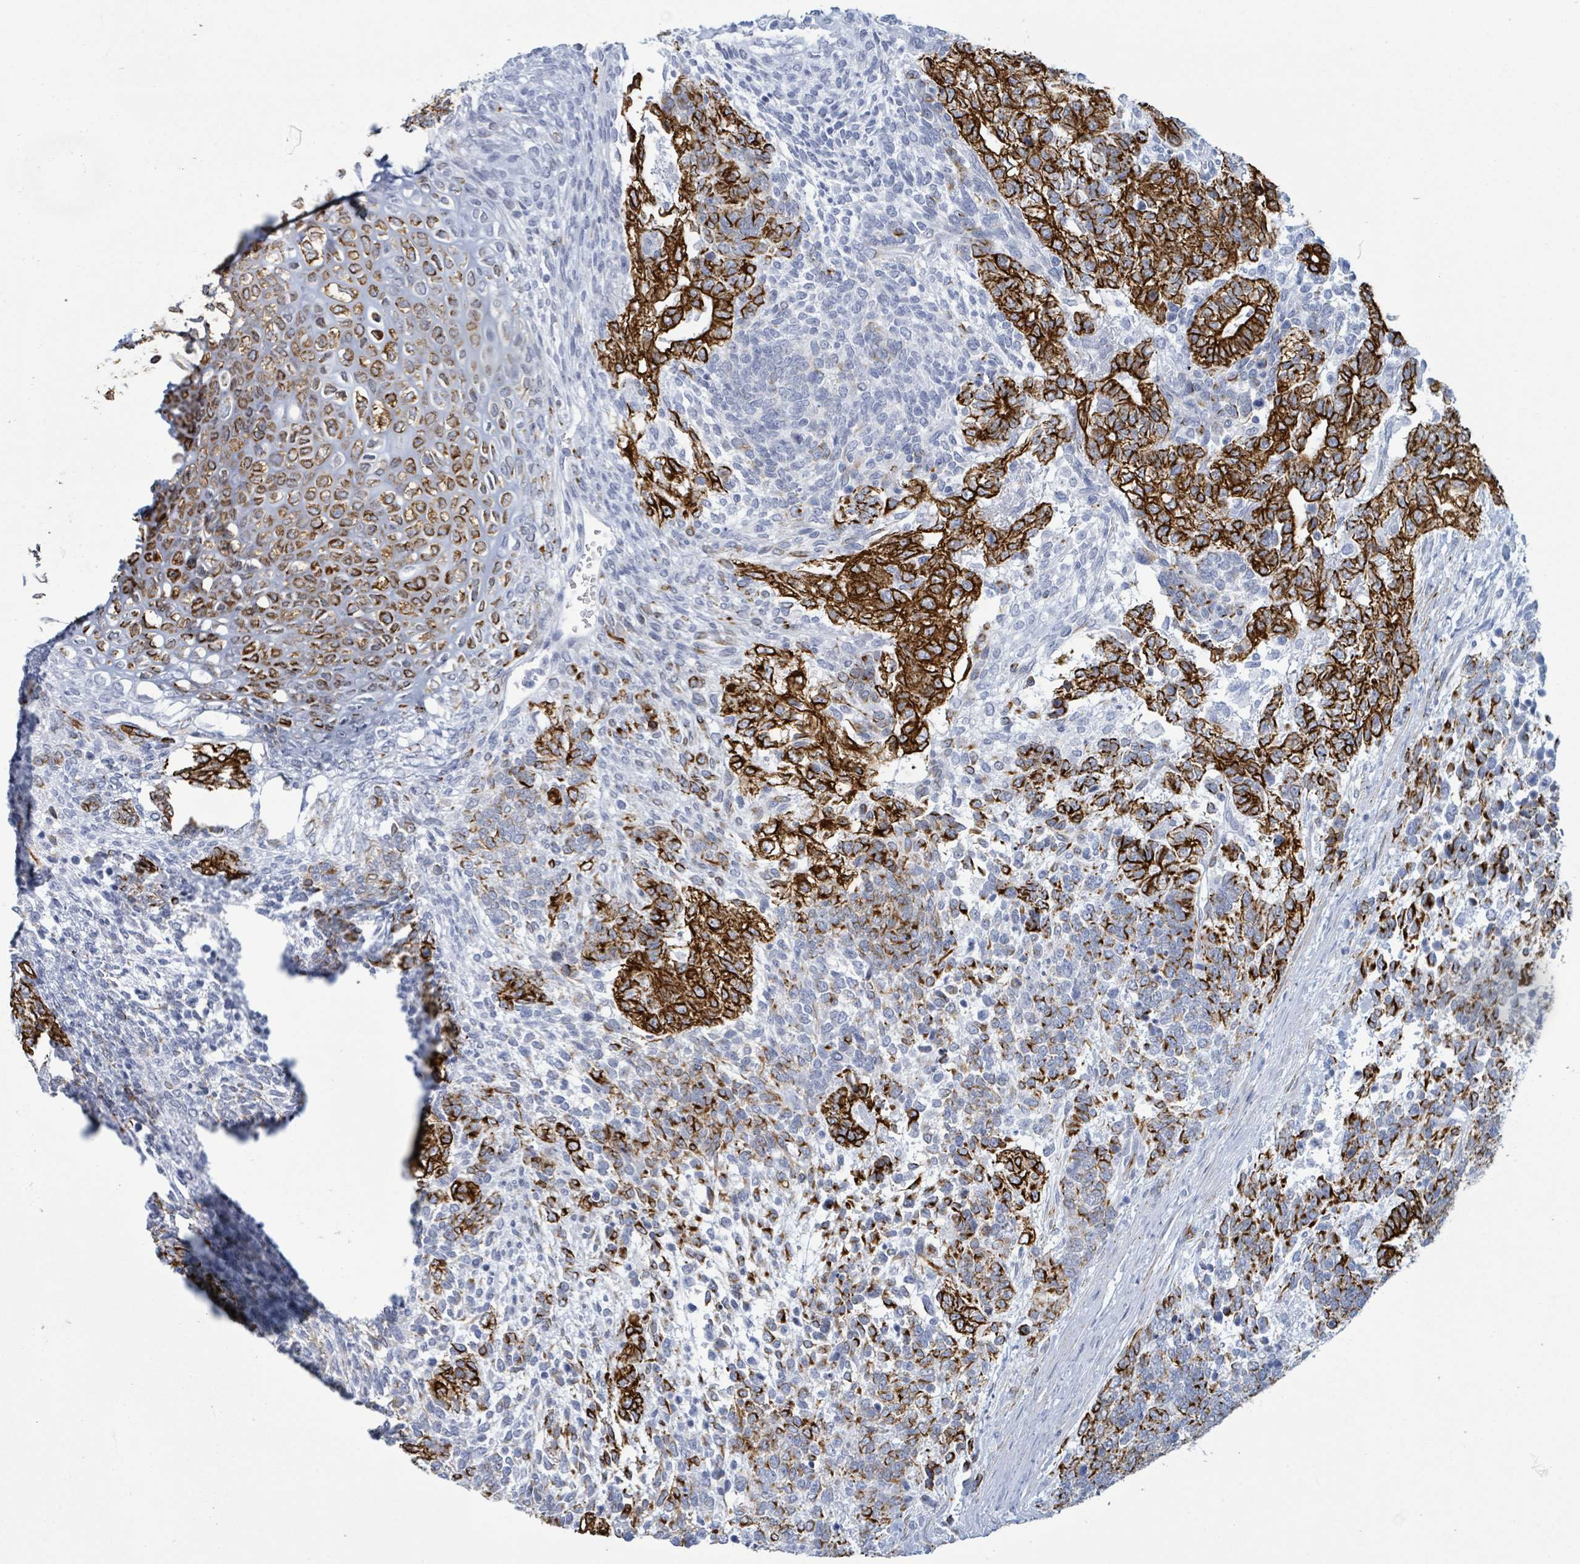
{"staining": {"intensity": "strong", "quantity": "25%-75%", "location": "cytoplasmic/membranous"}, "tissue": "testis cancer", "cell_type": "Tumor cells", "image_type": "cancer", "snomed": [{"axis": "morphology", "description": "Carcinoma, Embryonal, NOS"}, {"axis": "topography", "description": "Testis"}], "caption": "This is an image of immunohistochemistry staining of testis cancer, which shows strong staining in the cytoplasmic/membranous of tumor cells.", "gene": "KRT8", "patient": {"sex": "male", "age": 23}}